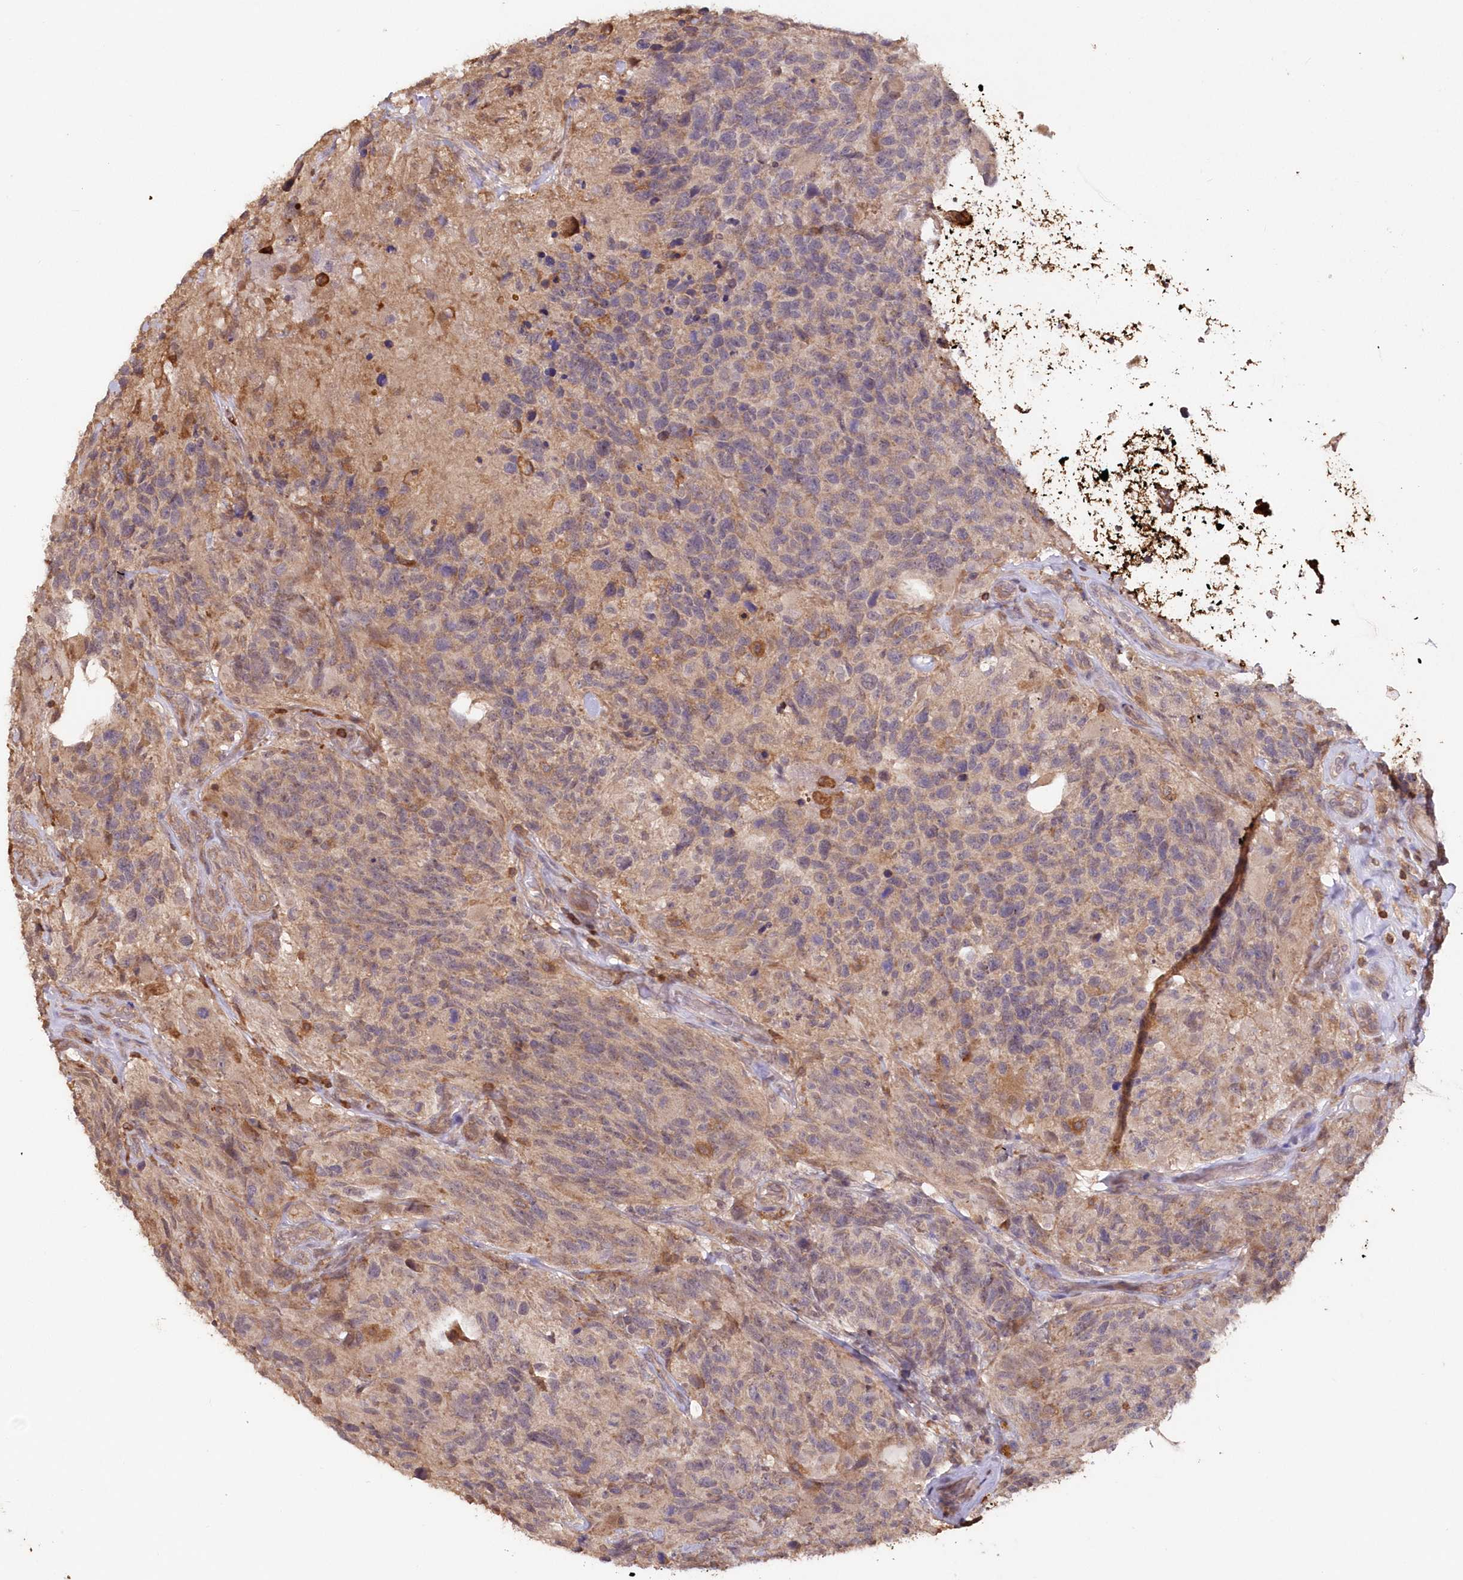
{"staining": {"intensity": "negative", "quantity": "none", "location": "none"}, "tissue": "glioma", "cell_type": "Tumor cells", "image_type": "cancer", "snomed": [{"axis": "morphology", "description": "Glioma, malignant, High grade"}, {"axis": "topography", "description": "Brain"}], "caption": "High power microscopy image of an immunohistochemistry (IHC) micrograph of high-grade glioma (malignant), revealing no significant staining in tumor cells.", "gene": "SNED1", "patient": {"sex": "male", "age": 69}}